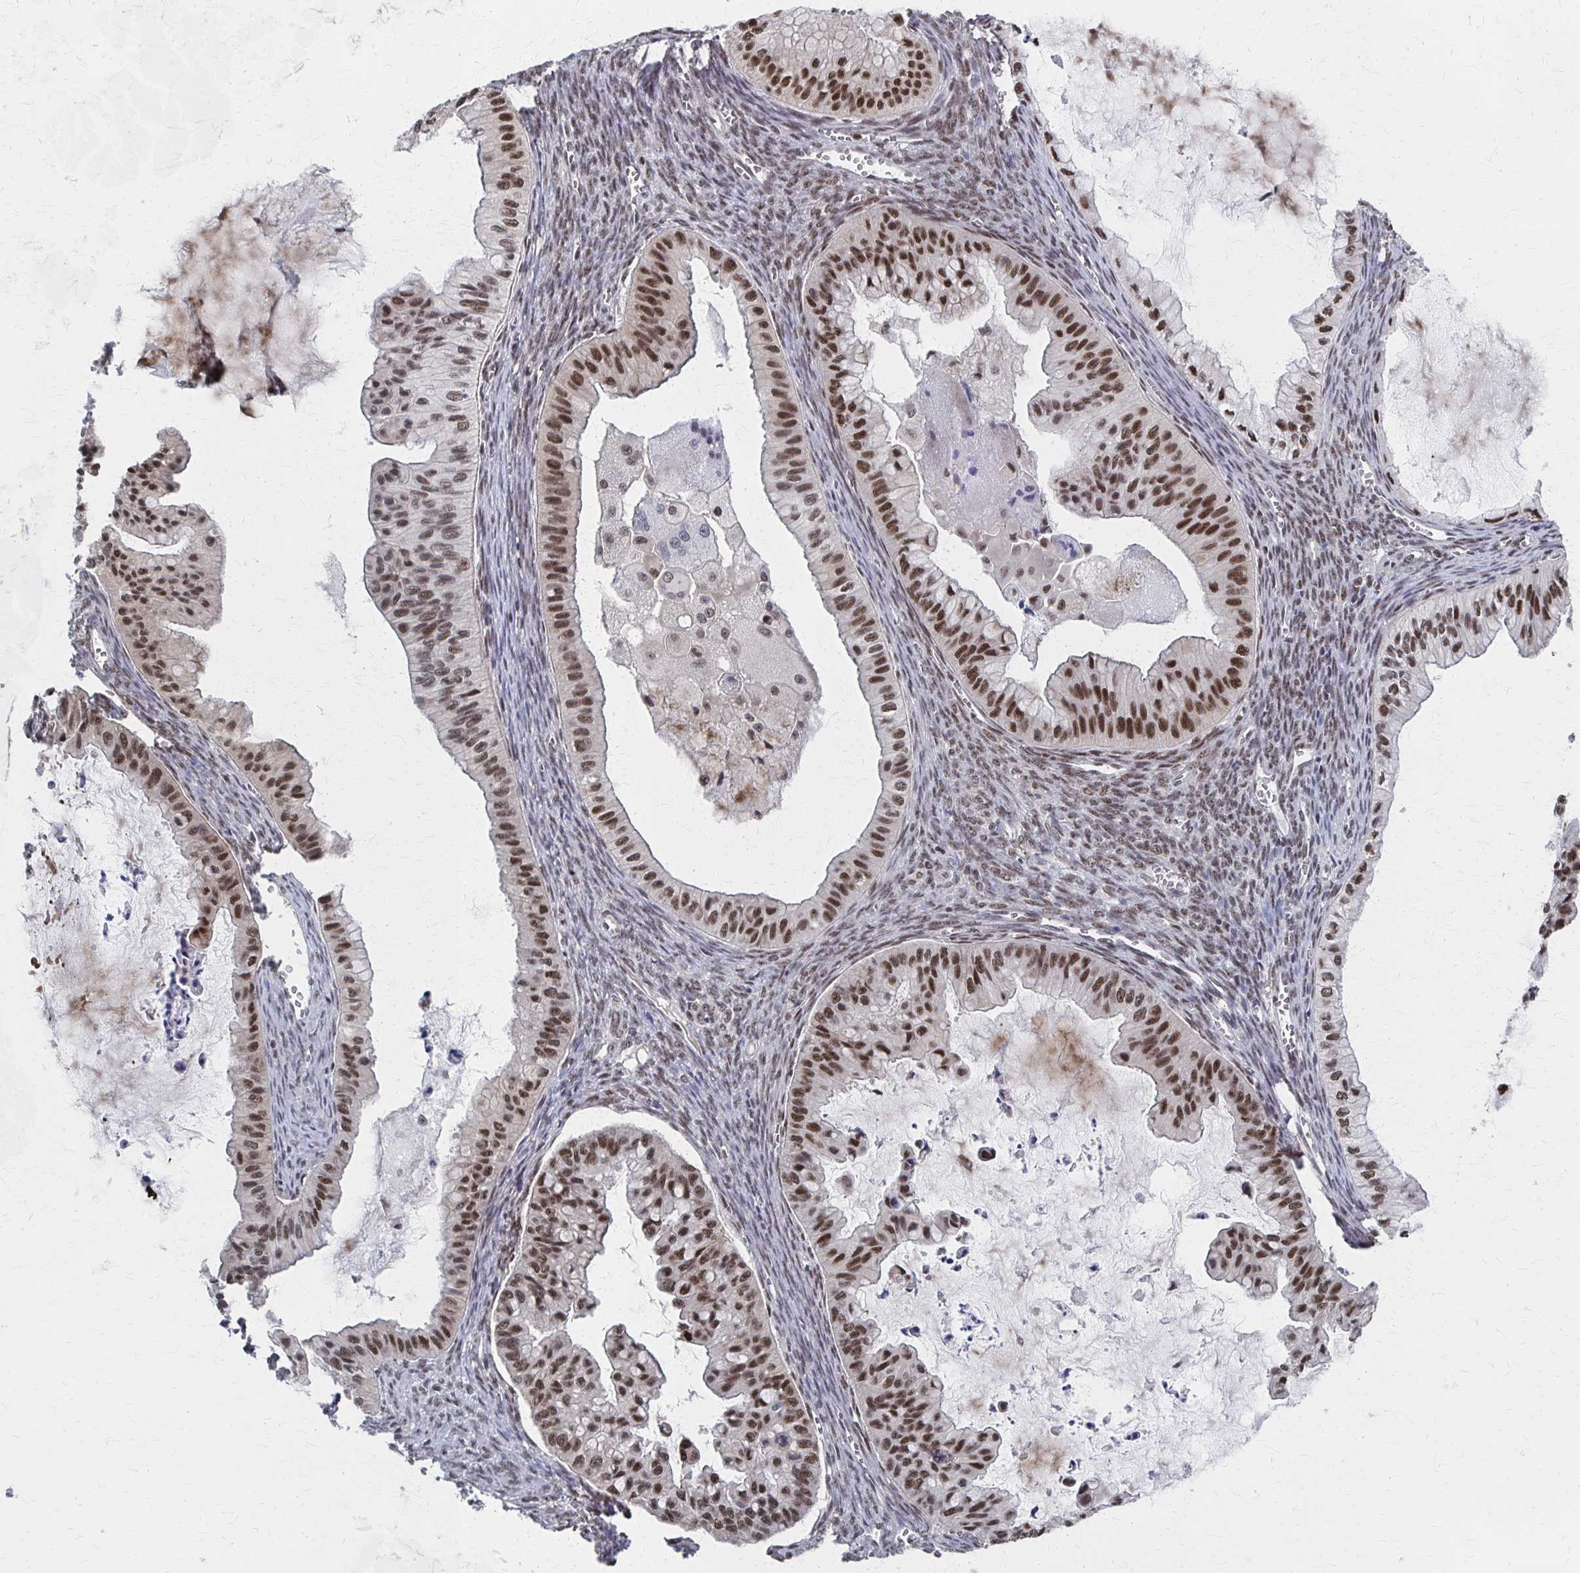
{"staining": {"intensity": "moderate", "quantity": ">75%", "location": "nuclear"}, "tissue": "ovarian cancer", "cell_type": "Tumor cells", "image_type": "cancer", "snomed": [{"axis": "morphology", "description": "Cystadenocarcinoma, mucinous, NOS"}, {"axis": "topography", "description": "Ovary"}], "caption": "Protein staining of mucinous cystadenocarcinoma (ovarian) tissue exhibits moderate nuclear positivity in about >75% of tumor cells.", "gene": "GTF2B", "patient": {"sex": "female", "age": 72}}